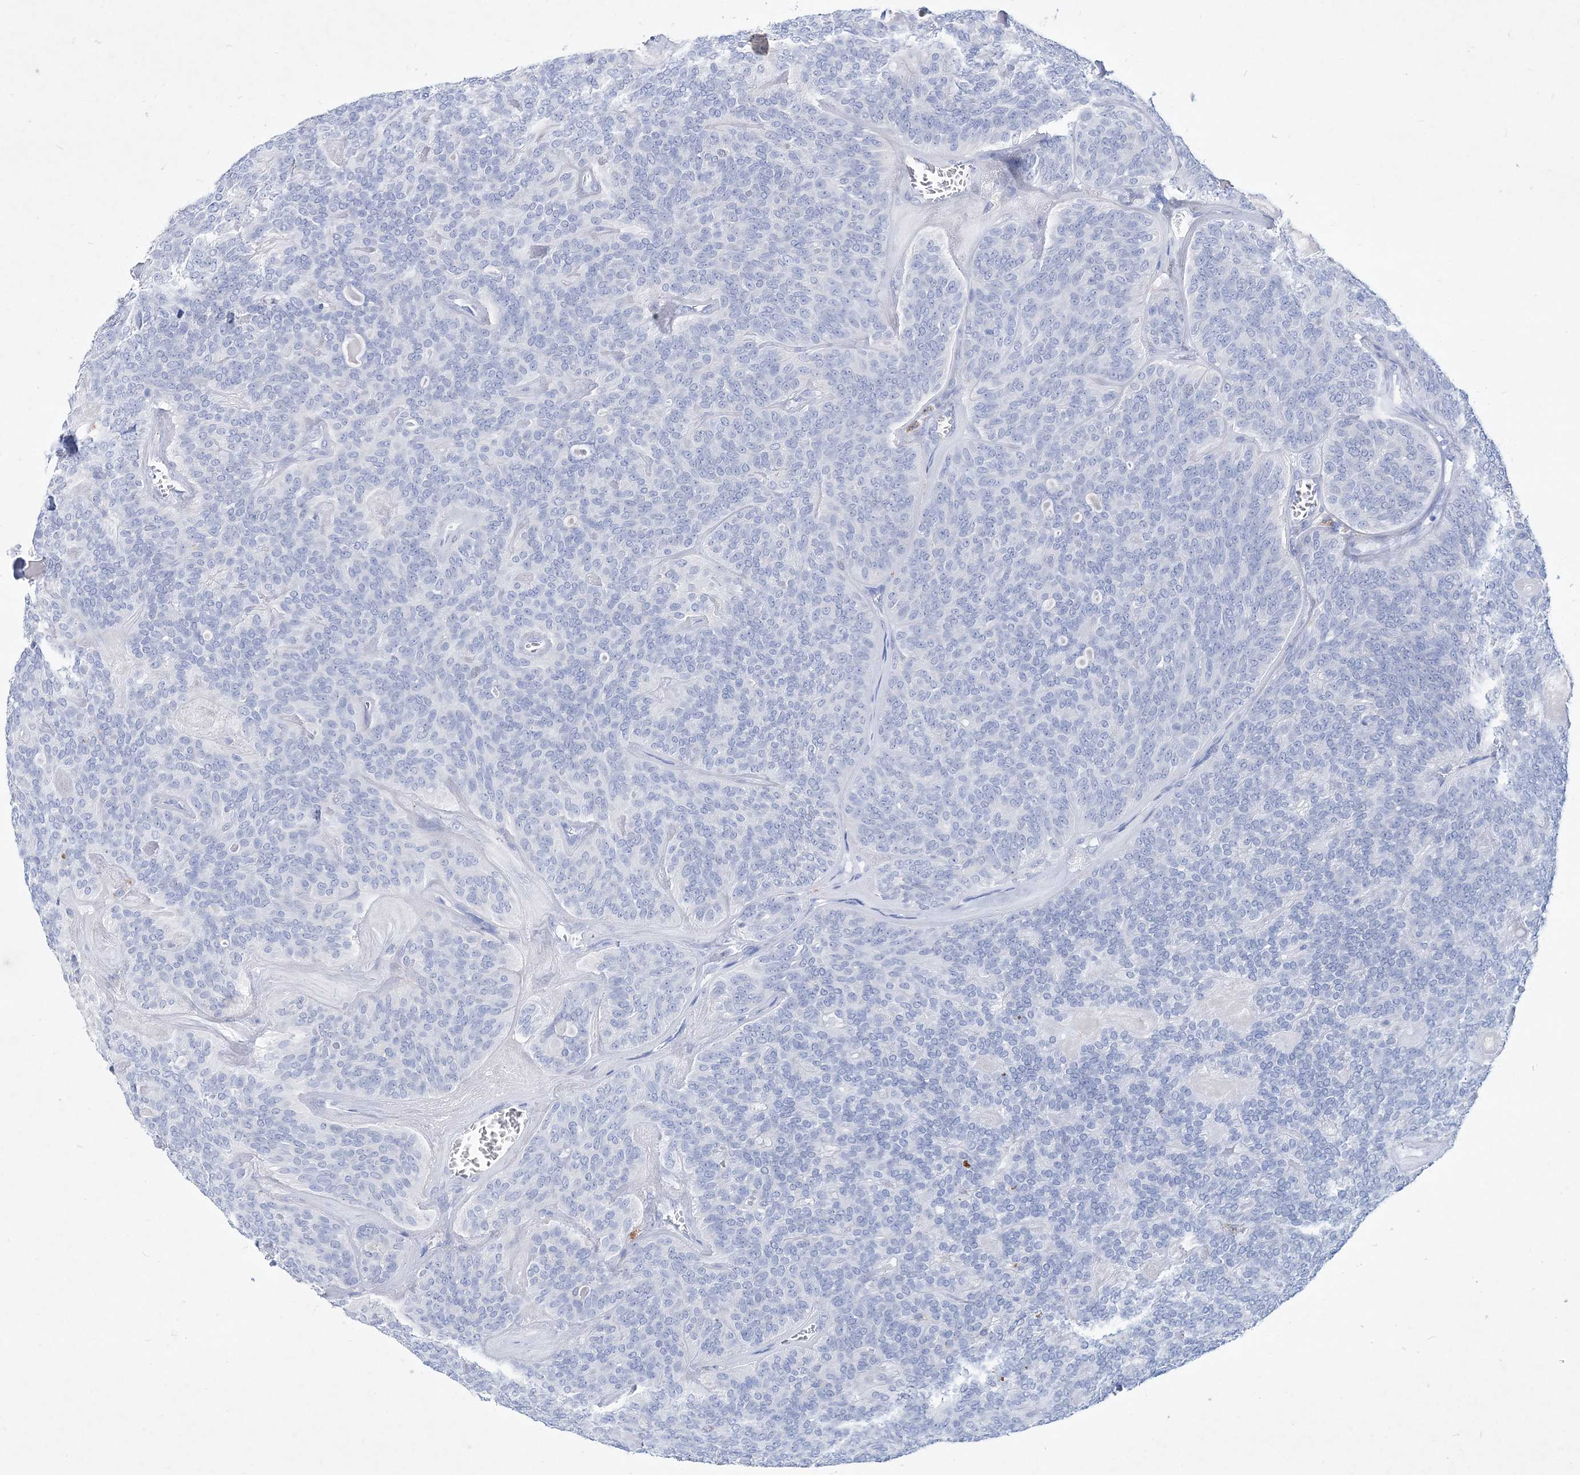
{"staining": {"intensity": "negative", "quantity": "none", "location": "none"}, "tissue": "head and neck cancer", "cell_type": "Tumor cells", "image_type": "cancer", "snomed": [{"axis": "morphology", "description": "Adenocarcinoma, NOS"}, {"axis": "topography", "description": "Head-Neck"}], "caption": "Tumor cells show no significant positivity in head and neck adenocarcinoma. The staining is performed using DAB (3,3'-diaminobenzidine) brown chromogen with nuclei counter-stained in using hematoxylin.", "gene": "SPINK7", "patient": {"sex": "male", "age": 66}}